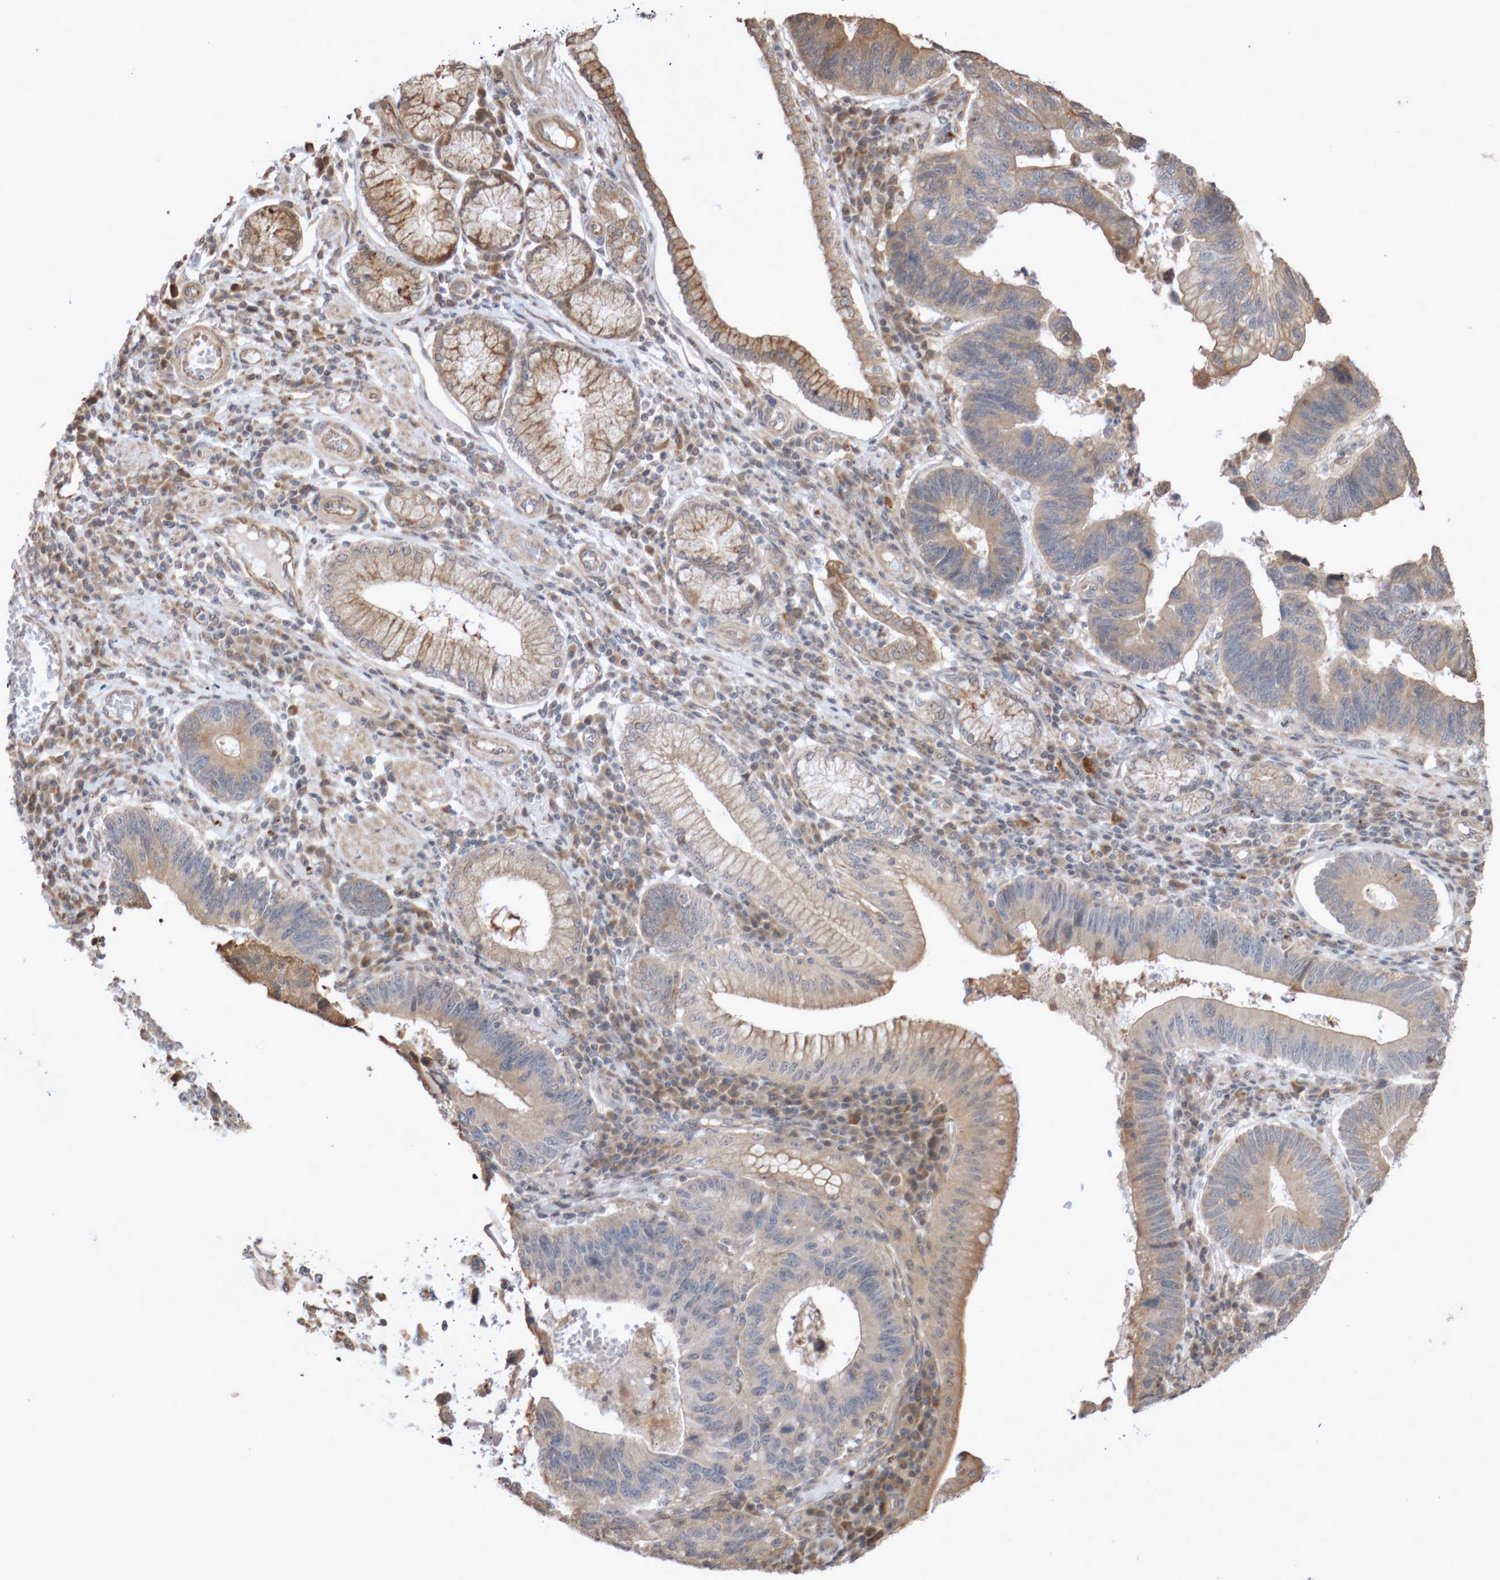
{"staining": {"intensity": "weak", "quantity": "25%-75%", "location": "cytoplasmic/membranous"}, "tissue": "stomach cancer", "cell_type": "Tumor cells", "image_type": "cancer", "snomed": [{"axis": "morphology", "description": "Adenocarcinoma, NOS"}, {"axis": "topography", "description": "Stomach"}], "caption": "Adenocarcinoma (stomach) stained with a protein marker demonstrates weak staining in tumor cells.", "gene": "DPH7", "patient": {"sex": "male", "age": 59}}